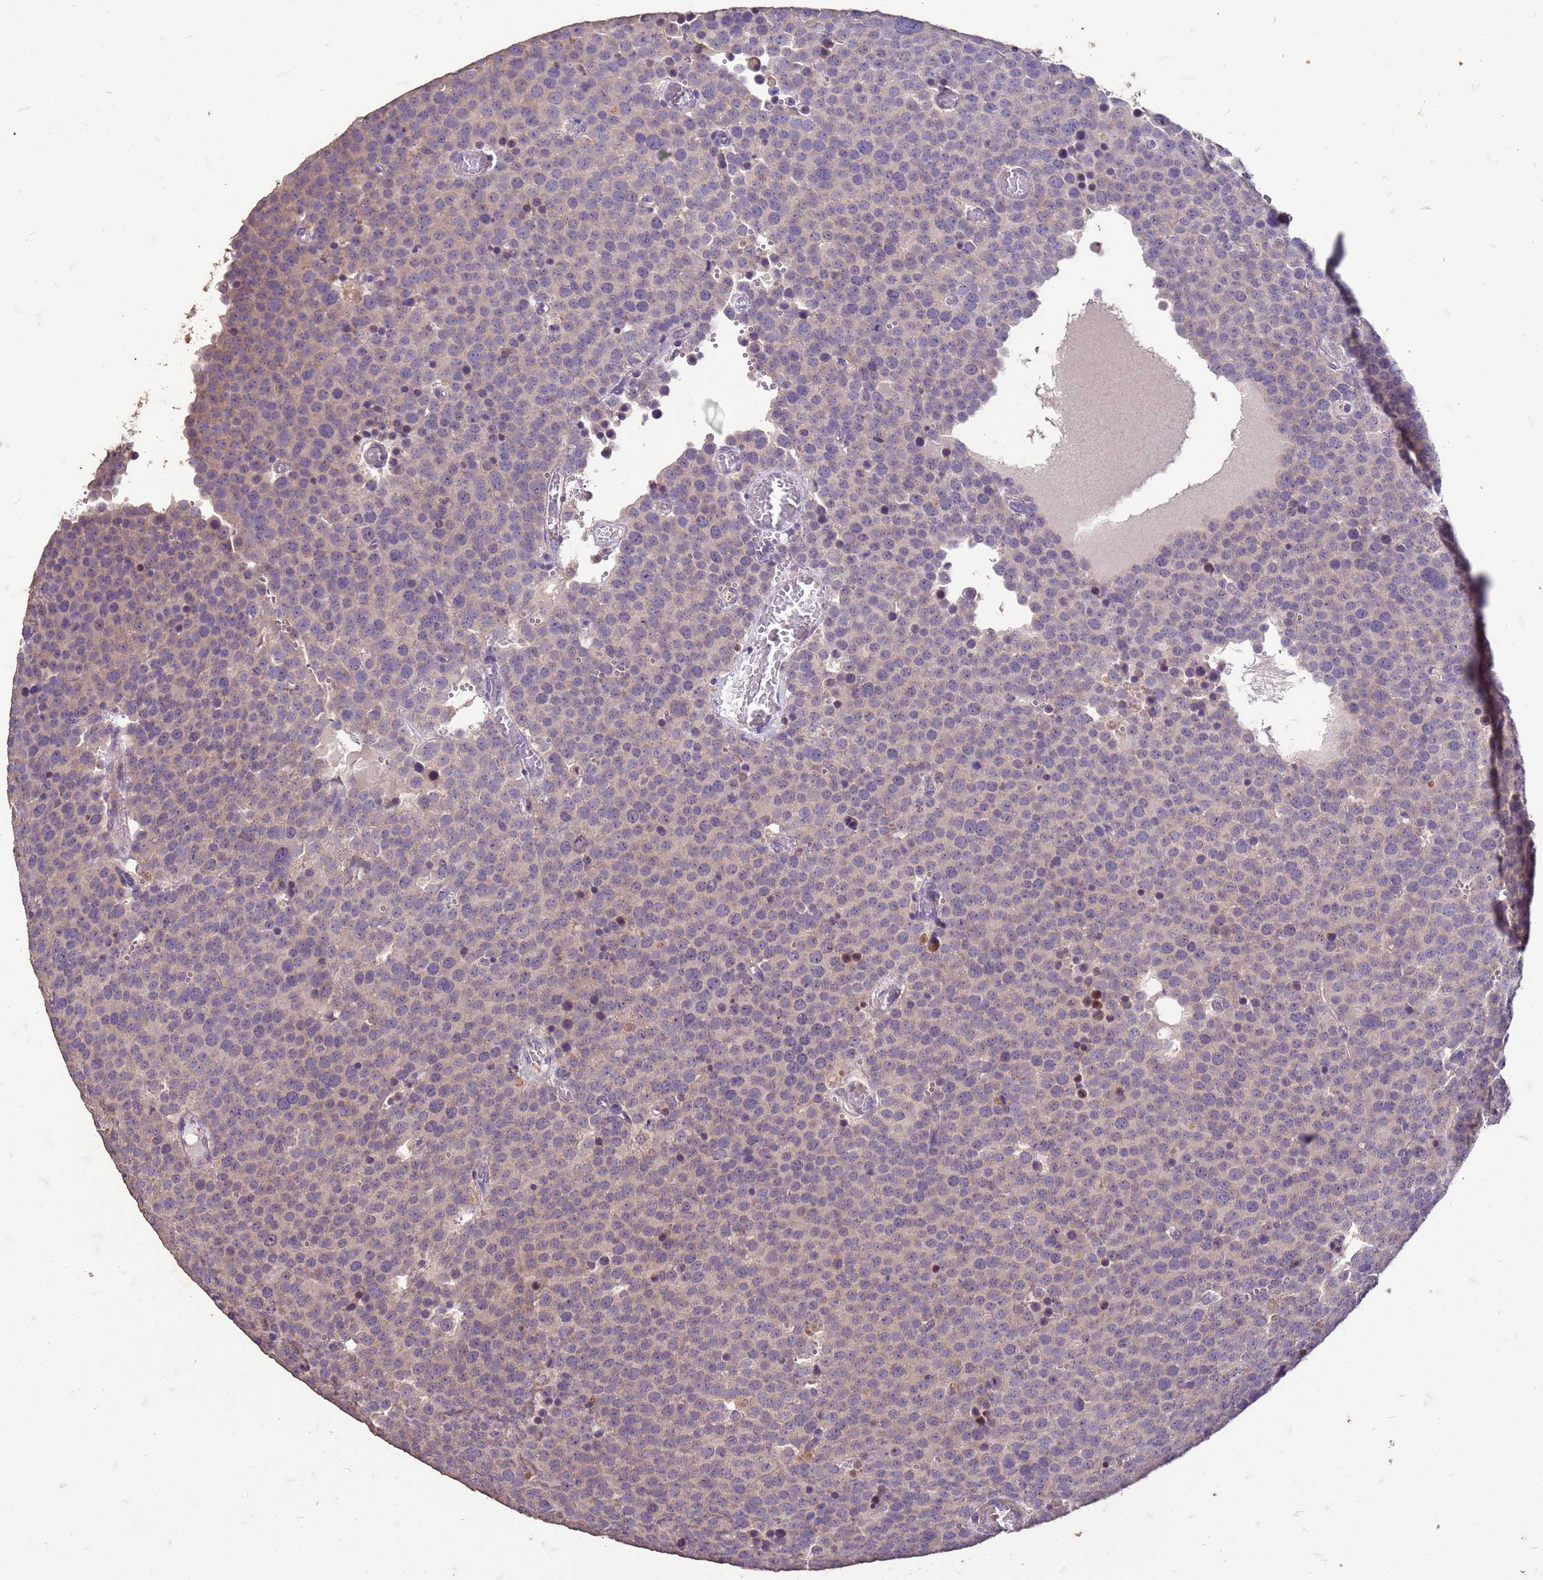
{"staining": {"intensity": "negative", "quantity": "none", "location": "none"}, "tissue": "testis cancer", "cell_type": "Tumor cells", "image_type": "cancer", "snomed": [{"axis": "morphology", "description": "Normal tissue, NOS"}, {"axis": "morphology", "description": "Seminoma, NOS"}, {"axis": "topography", "description": "Testis"}], "caption": "Immunohistochemistry (IHC) micrograph of testis cancer stained for a protein (brown), which exhibits no positivity in tumor cells.", "gene": "FAM184B", "patient": {"sex": "male", "age": 71}}